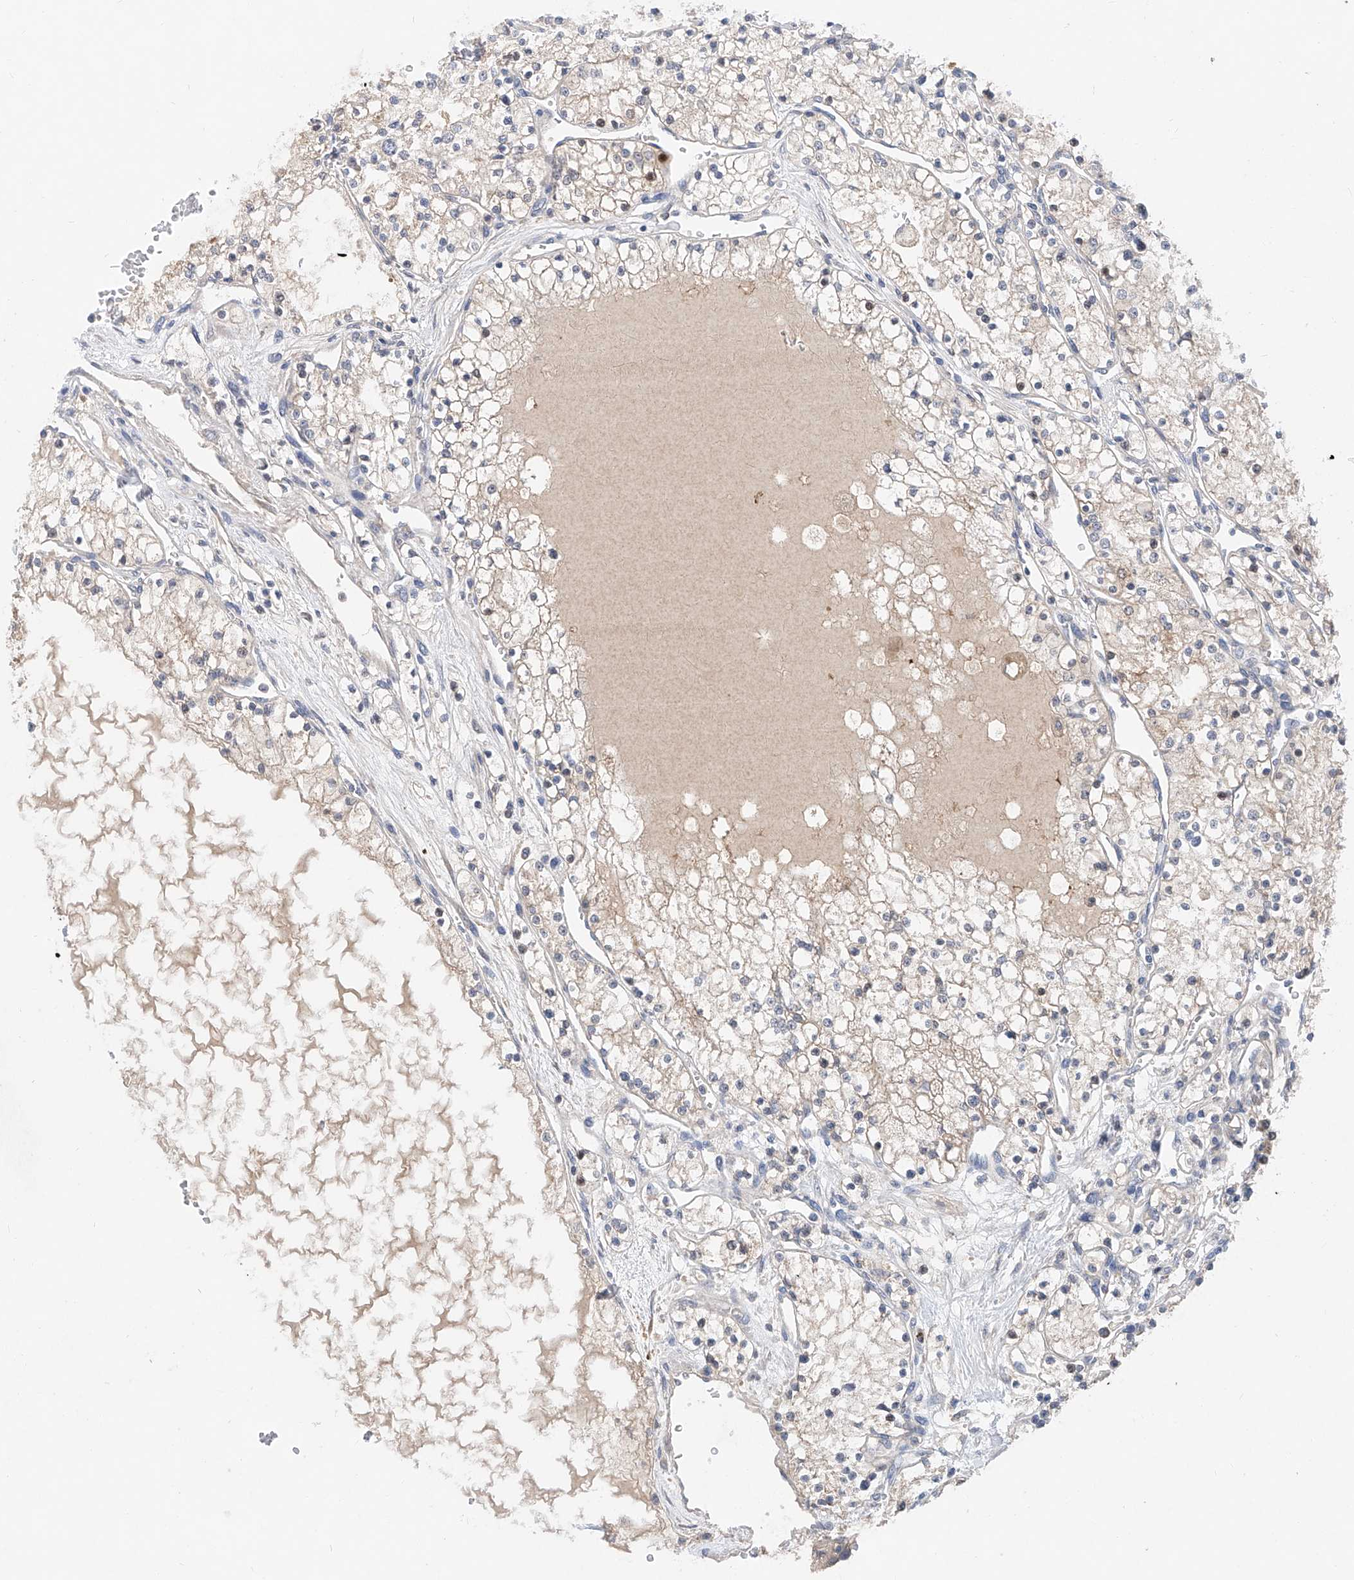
{"staining": {"intensity": "weak", "quantity": "<25%", "location": "cytoplasmic/membranous"}, "tissue": "renal cancer", "cell_type": "Tumor cells", "image_type": "cancer", "snomed": [{"axis": "morphology", "description": "Normal tissue, NOS"}, {"axis": "morphology", "description": "Adenocarcinoma, NOS"}, {"axis": "topography", "description": "Kidney"}], "caption": "Tumor cells show no significant protein staining in renal cancer.", "gene": "FUCA2", "patient": {"sex": "male", "age": 68}}